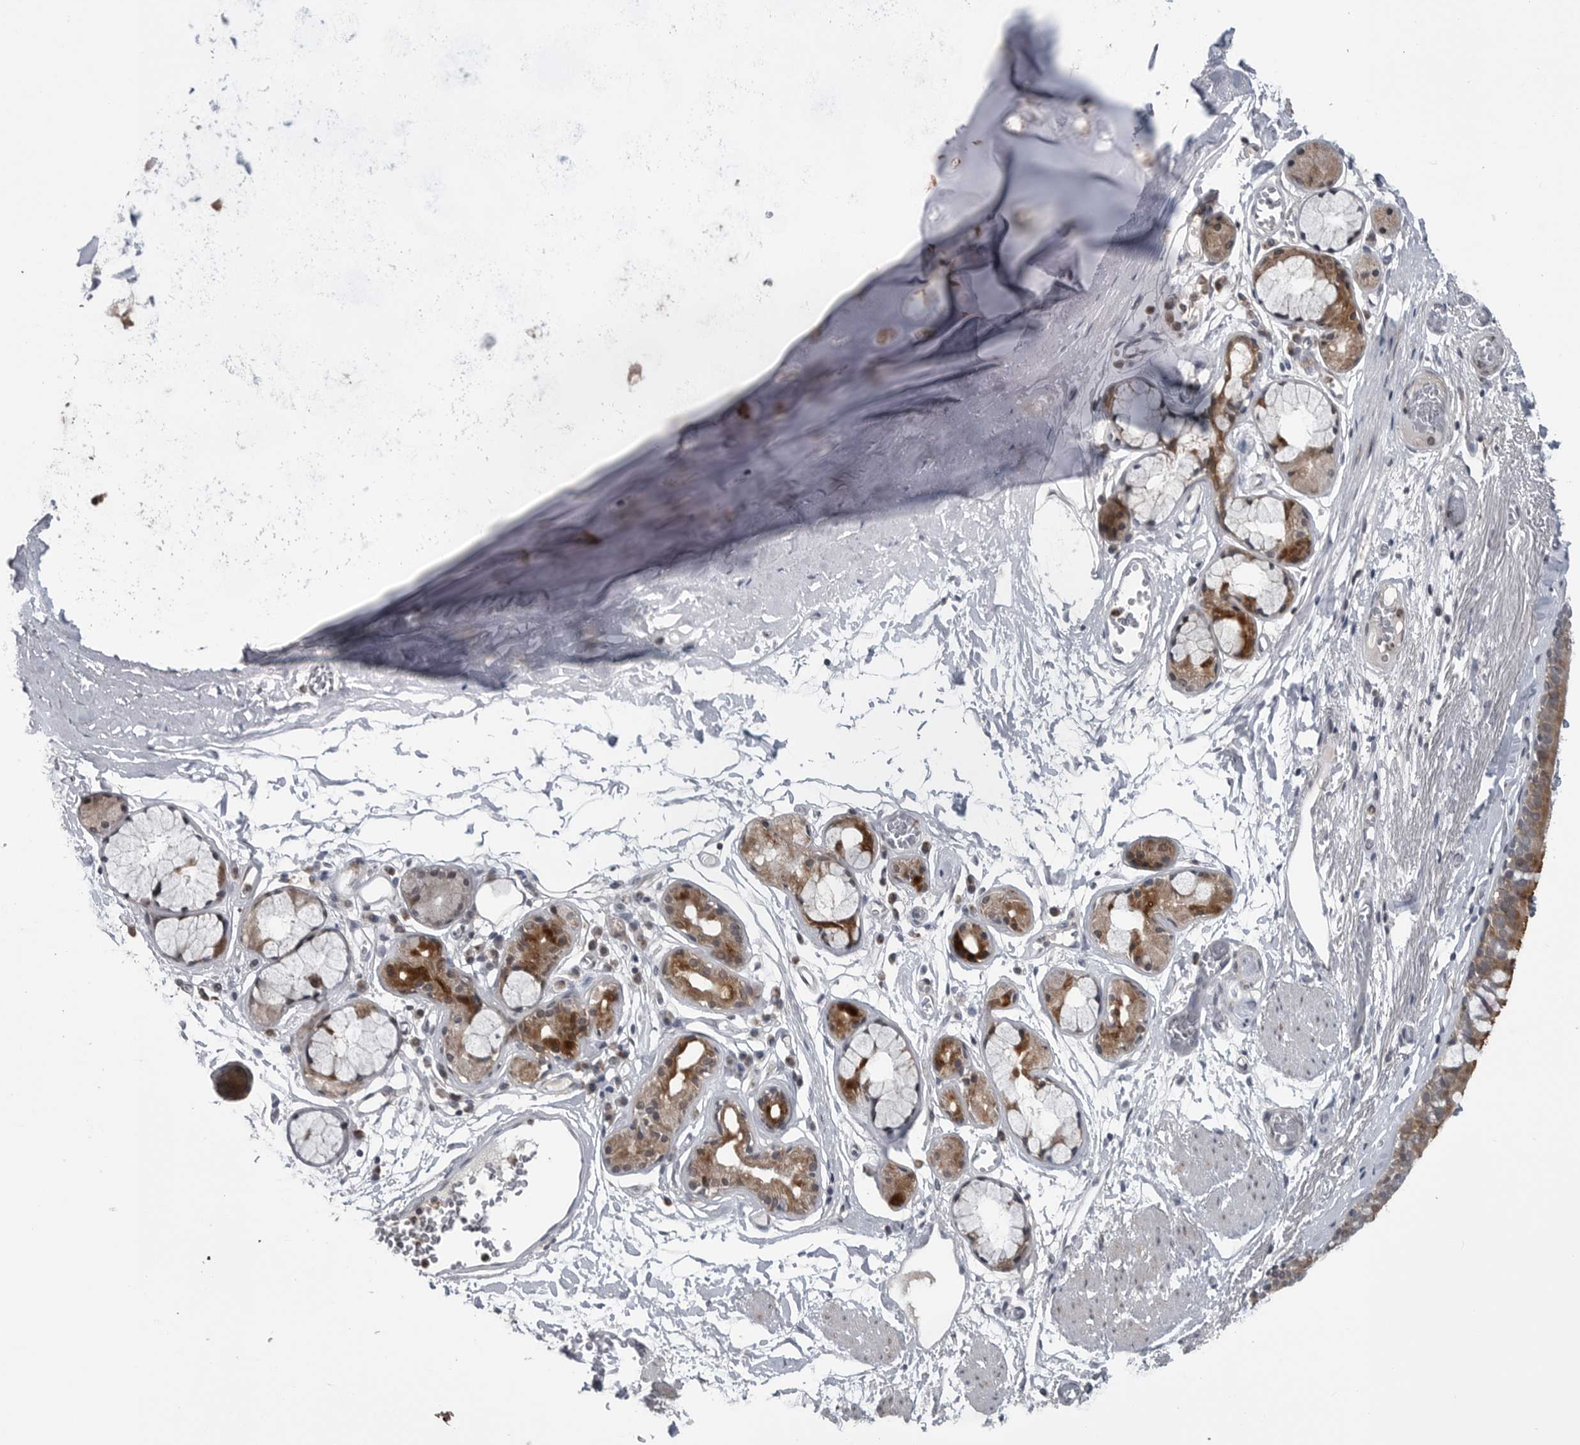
{"staining": {"intensity": "moderate", "quantity": ">75%", "location": "cytoplasmic/membranous"}, "tissue": "bronchus", "cell_type": "Respiratory epithelial cells", "image_type": "normal", "snomed": [{"axis": "morphology", "description": "Normal tissue, NOS"}, {"axis": "topography", "description": "Bronchus"}, {"axis": "topography", "description": "Lung"}], "caption": "Moderate cytoplasmic/membranous staining is identified in about >75% of respiratory epithelial cells in unremarkable bronchus.", "gene": "FAAP100", "patient": {"sex": "male", "age": 56}}